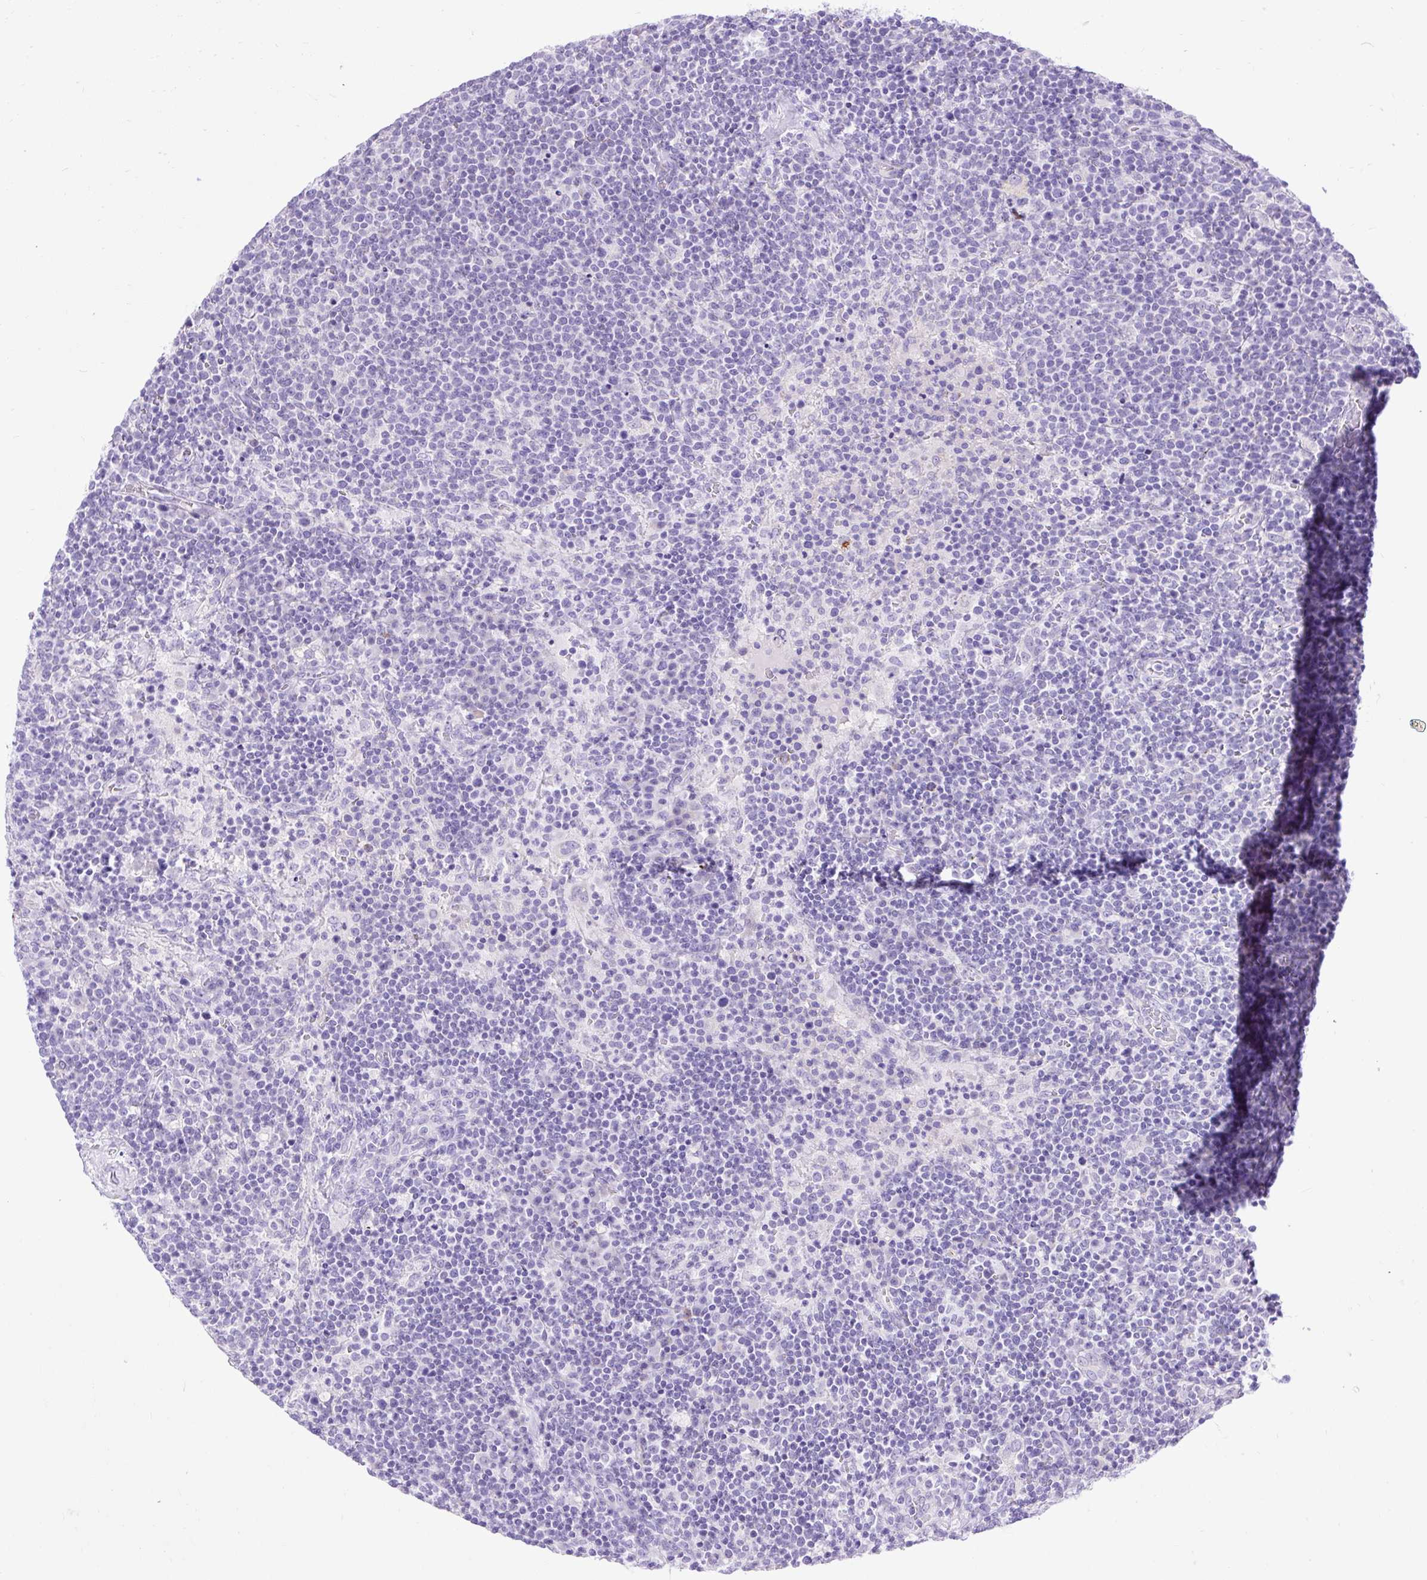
{"staining": {"intensity": "negative", "quantity": "none", "location": "none"}, "tissue": "lymphoma", "cell_type": "Tumor cells", "image_type": "cancer", "snomed": [{"axis": "morphology", "description": "Malignant lymphoma, non-Hodgkin's type, High grade"}, {"axis": "topography", "description": "Lymph node"}], "caption": "A photomicrograph of lymphoma stained for a protein demonstrates no brown staining in tumor cells.", "gene": "ZNF256", "patient": {"sex": "male", "age": 61}}